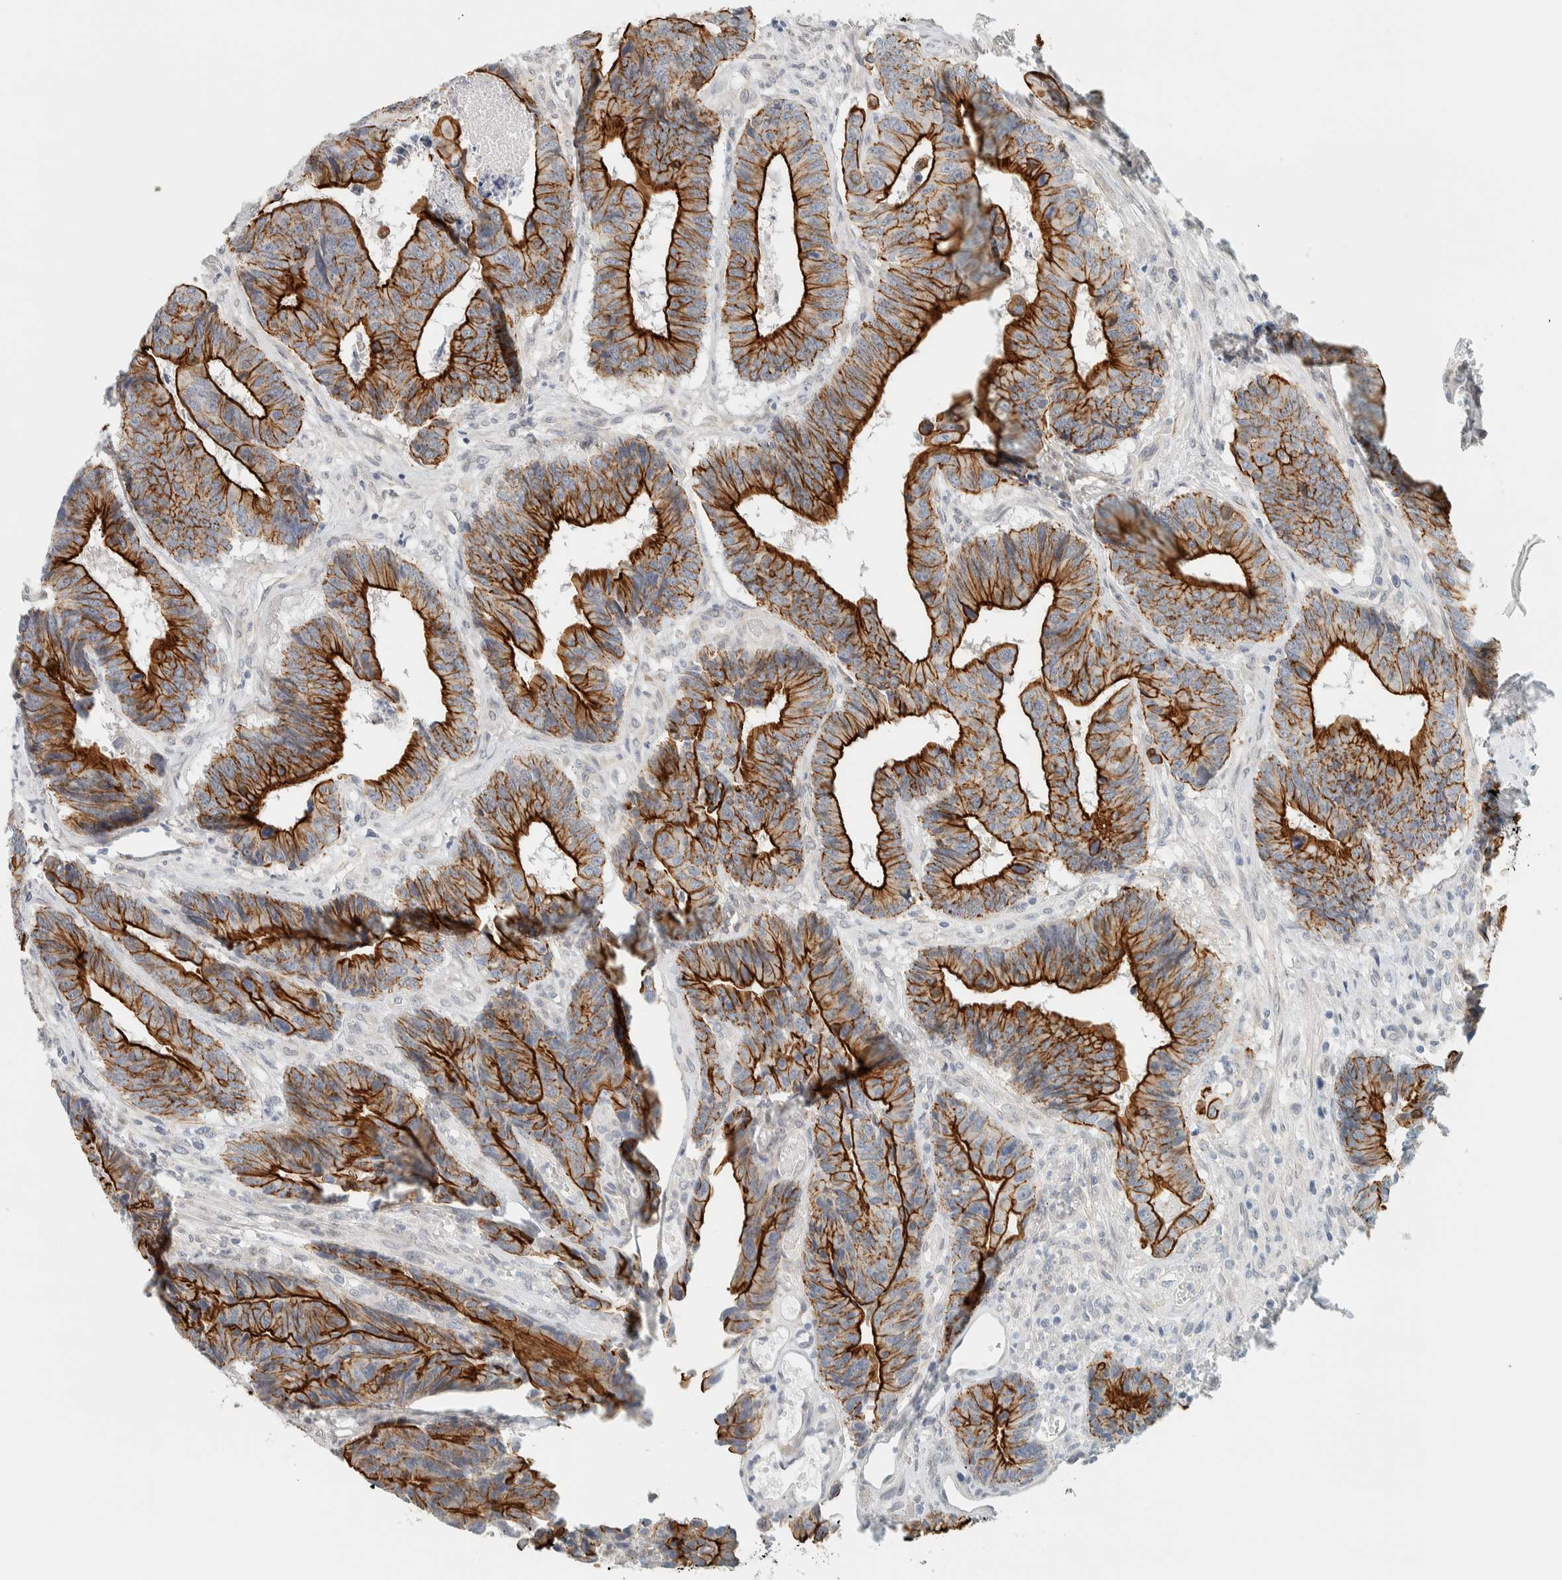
{"staining": {"intensity": "strong", "quantity": "25%-75%", "location": "cytoplasmic/membranous"}, "tissue": "colorectal cancer", "cell_type": "Tumor cells", "image_type": "cancer", "snomed": [{"axis": "morphology", "description": "Adenocarcinoma, NOS"}, {"axis": "topography", "description": "Rectum"}], "caption": "Protein expression analysis of human adenocarcinoma (colorectal) reveals strong cytoplasmic/membranous positivity in about 25%-75% of tumor cells. (DAB (3,3'-diaminobenzidine) = brown stain, brightfield microscopy at high magnification).", "gene": "C1QTNF12", "patient": {"sex": "male", "age": 84}}